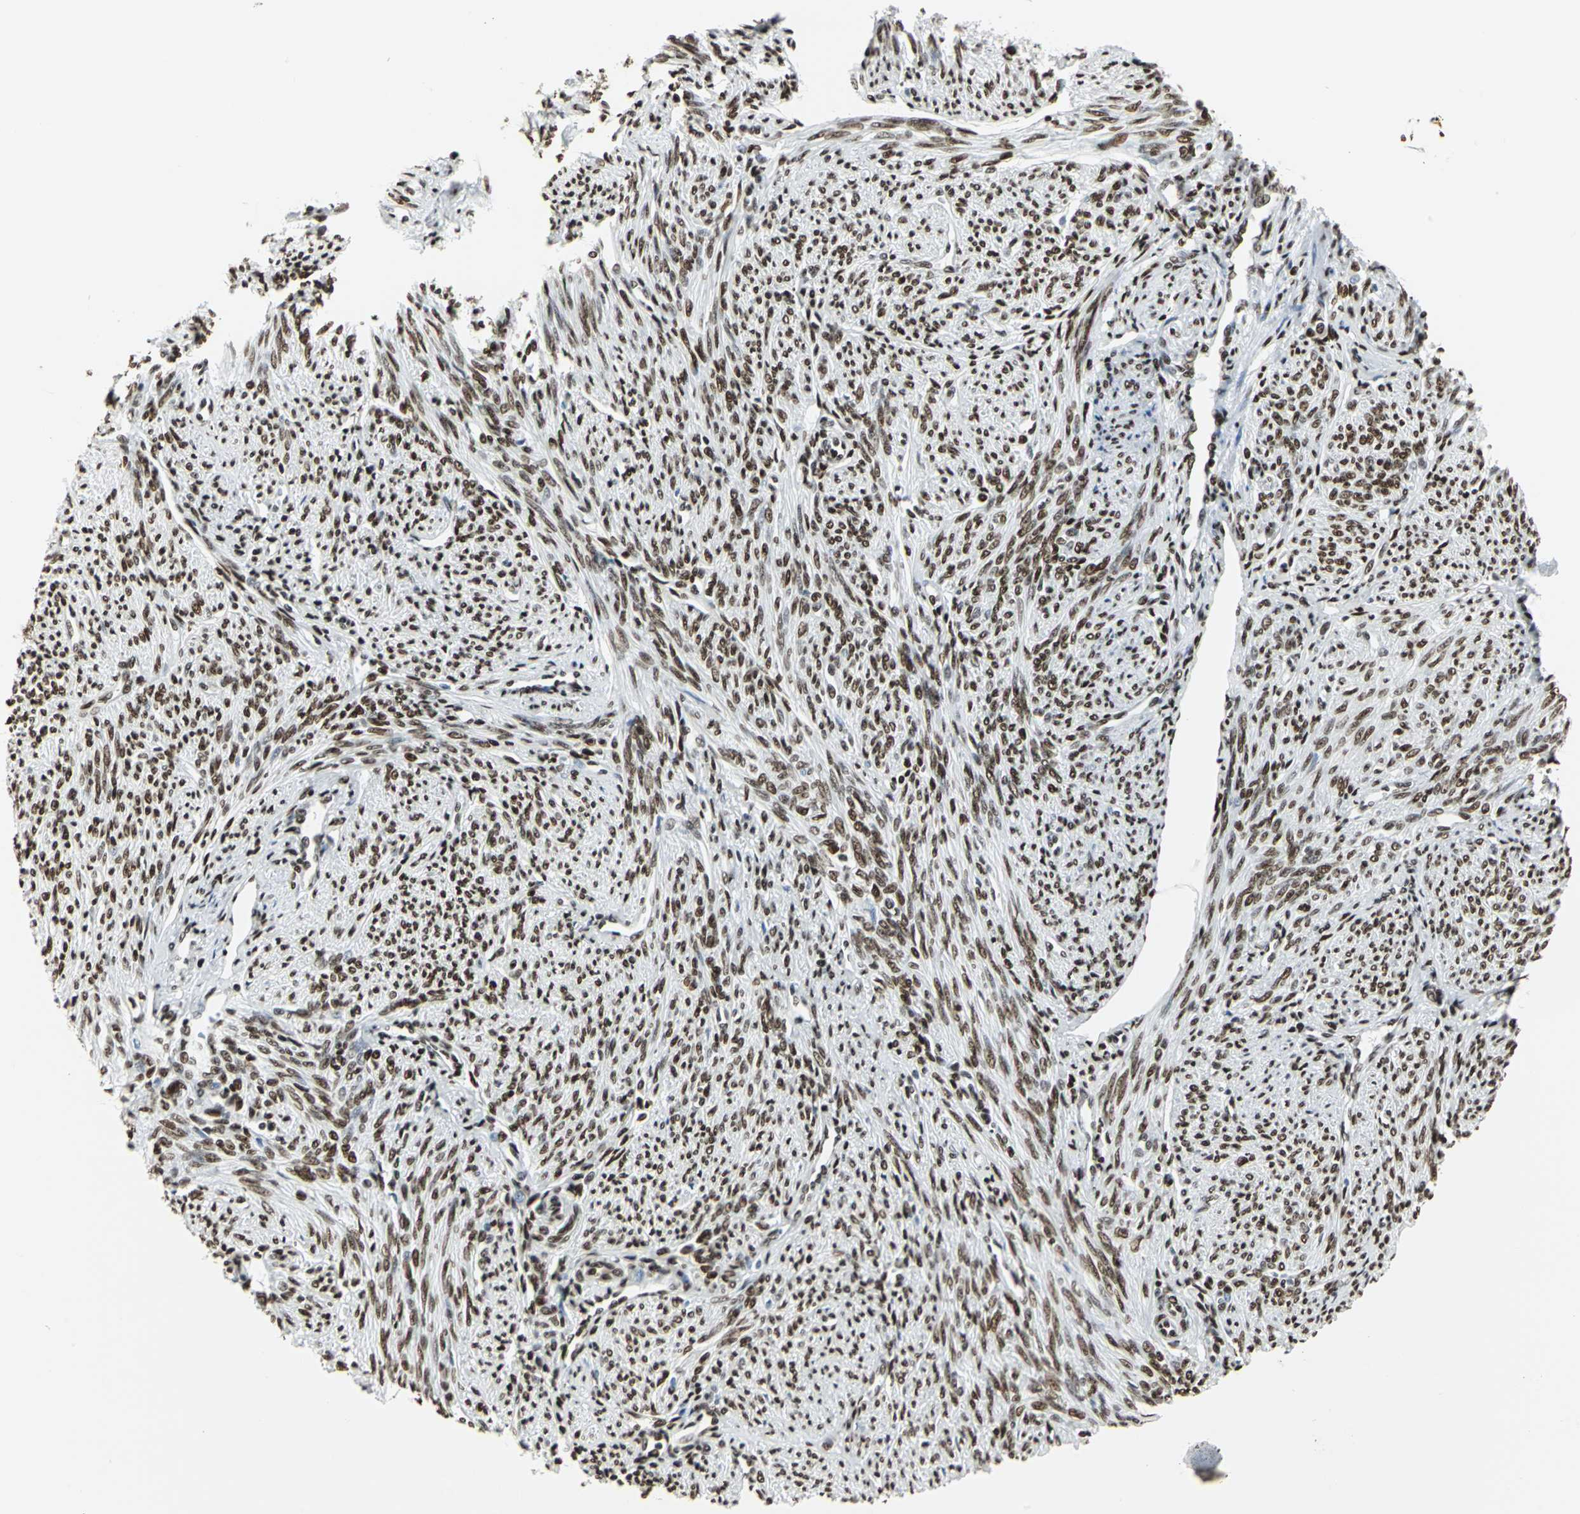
{"staining": {"intensity": "strong", "quantity": ">75%", "location": "nuclear"}, "tissue": "smooth muscle", "cell_type": "Smooth muscle cells", "image_type": "normal", "snomed": [{"axis": "morphology", "description": "Normal tissue, NOS"}, {"axis": "topography", "description": "Smooth muscle"}], "caption": "Protein staining reveals strong nuclear positivity in about >75% of smooth muscle cells in benign smooth muscle. (DAB (3,3'-diaminobenzidine) IHC with brightfield microscopy, high magnification).", "gene": "HDAC2", "patient": {"sex": "female", "age": 65}}